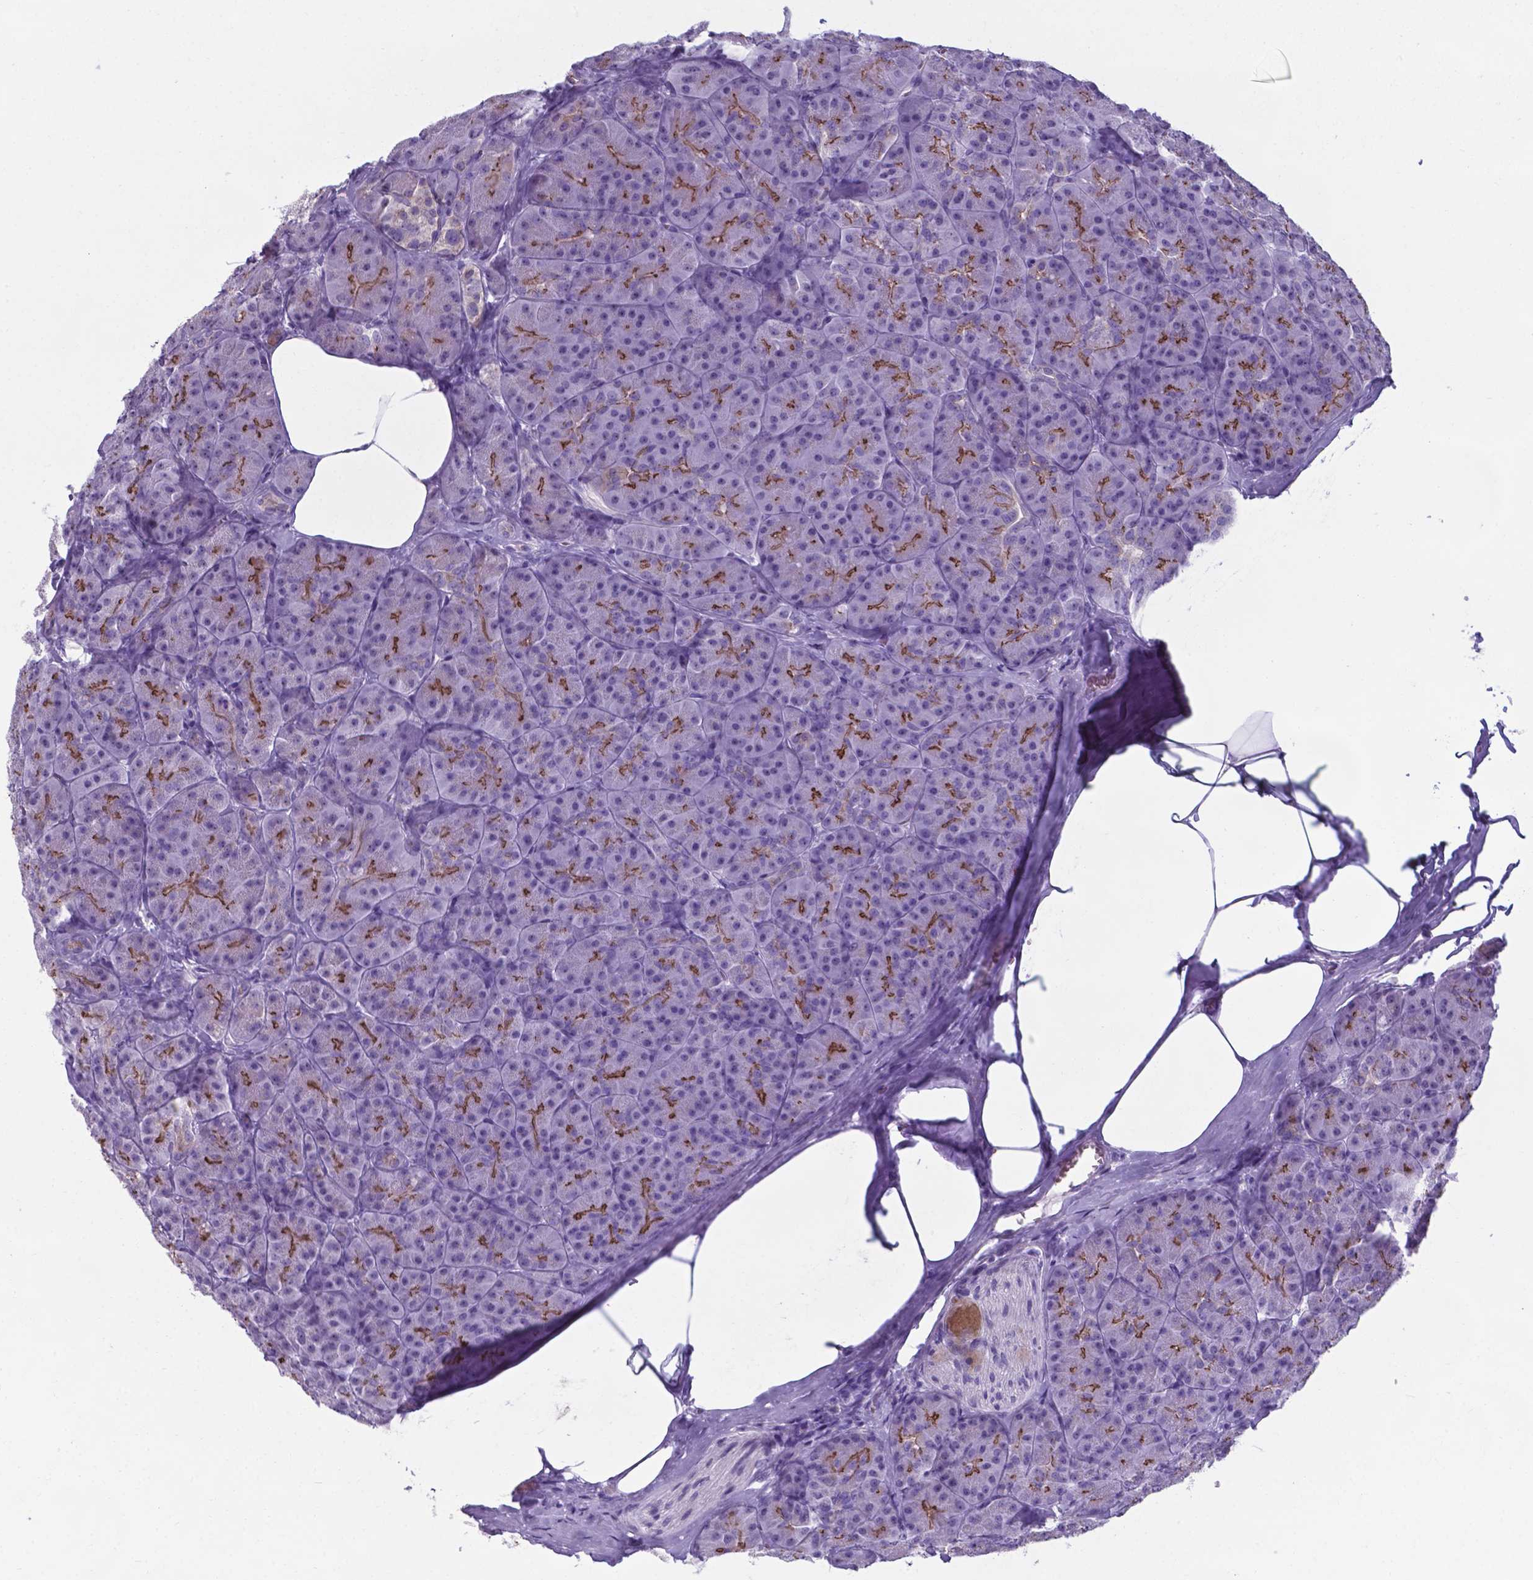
{"staining": {"intensity": "strong", "quantity": ">75%", "location": "cytoplasmic/membranous"}, "tissue": "pancreas", "cell_type": "Exocrine glandular cells", "image_type": "normal", "snomed": [{"axis": "morphology", "description": "Normal tissue, NOS"}, {"axis": "topography", "description": "Pancreas"}], "caption": "Immunohistochemistry (IHC) micrograph of normal pancreas stained for a protein (brown), which displays high levels of strong cytoplasmic/membranous staining in about >75% of exocrine glandular cells.", "gene": "AP5B1", "patient": {"sex": "male", "age": 57}}